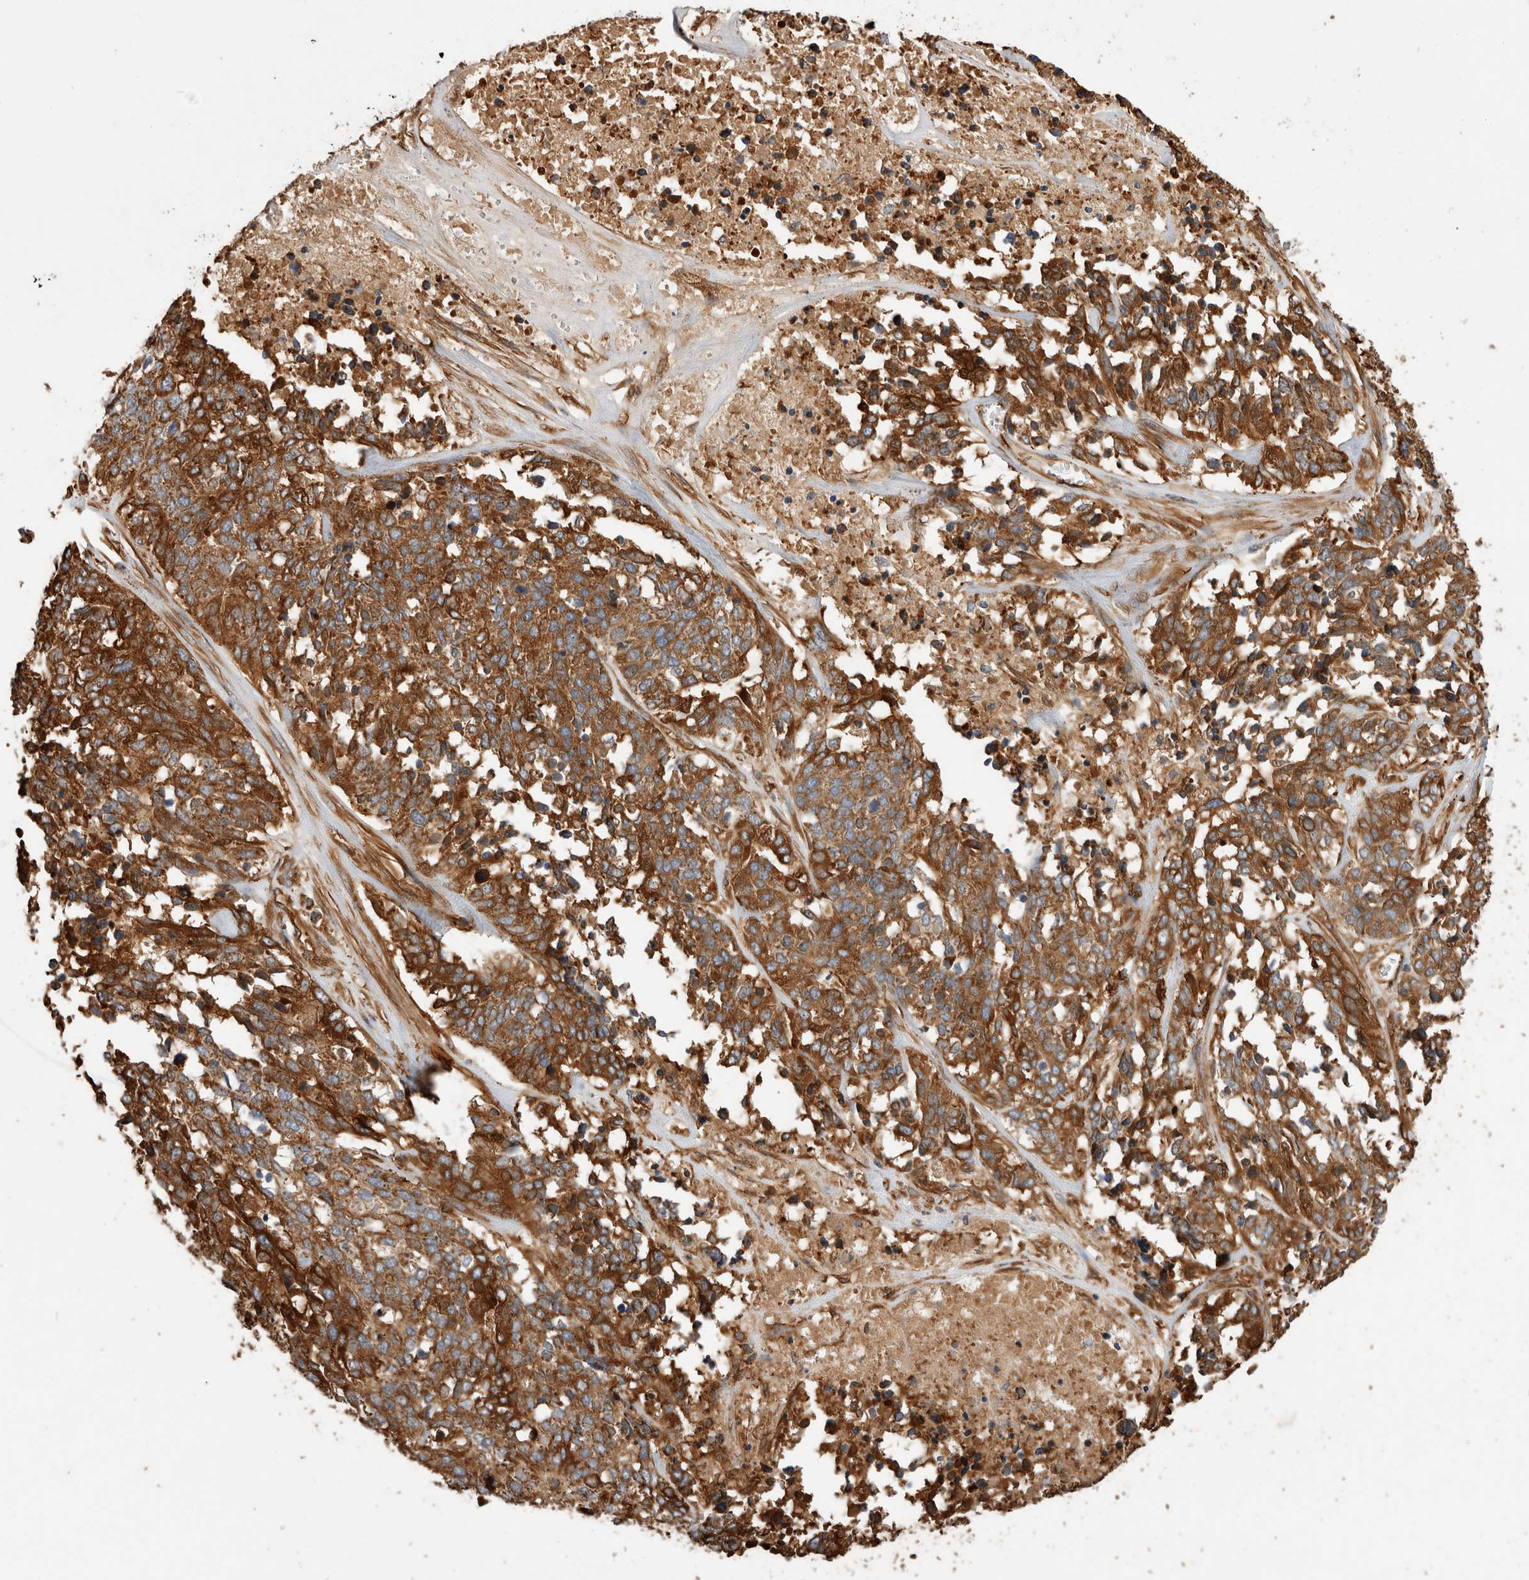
{"staining": {"intensity": "strong", "quantity": ">75%", "location": "cytoplasmic/membranous"}, "tissue": "ovarian cancer", "cell_type": "Tumor cells", "image_type": "cancer", "snomed": [{"axis": "morphology", "description": "Cystadenocarcinoma, serous, NOS"}, {"axis": "topography", "description": "Ovary"}], "caption": "A histopathology image of ovarian serous cystadenocarcinoma stained for a protein shows strong cytoplasmic/membranous brown staining in tumor cells.", "gene": "ZNF397", "patient": {"sex": "female", "age": 44}}